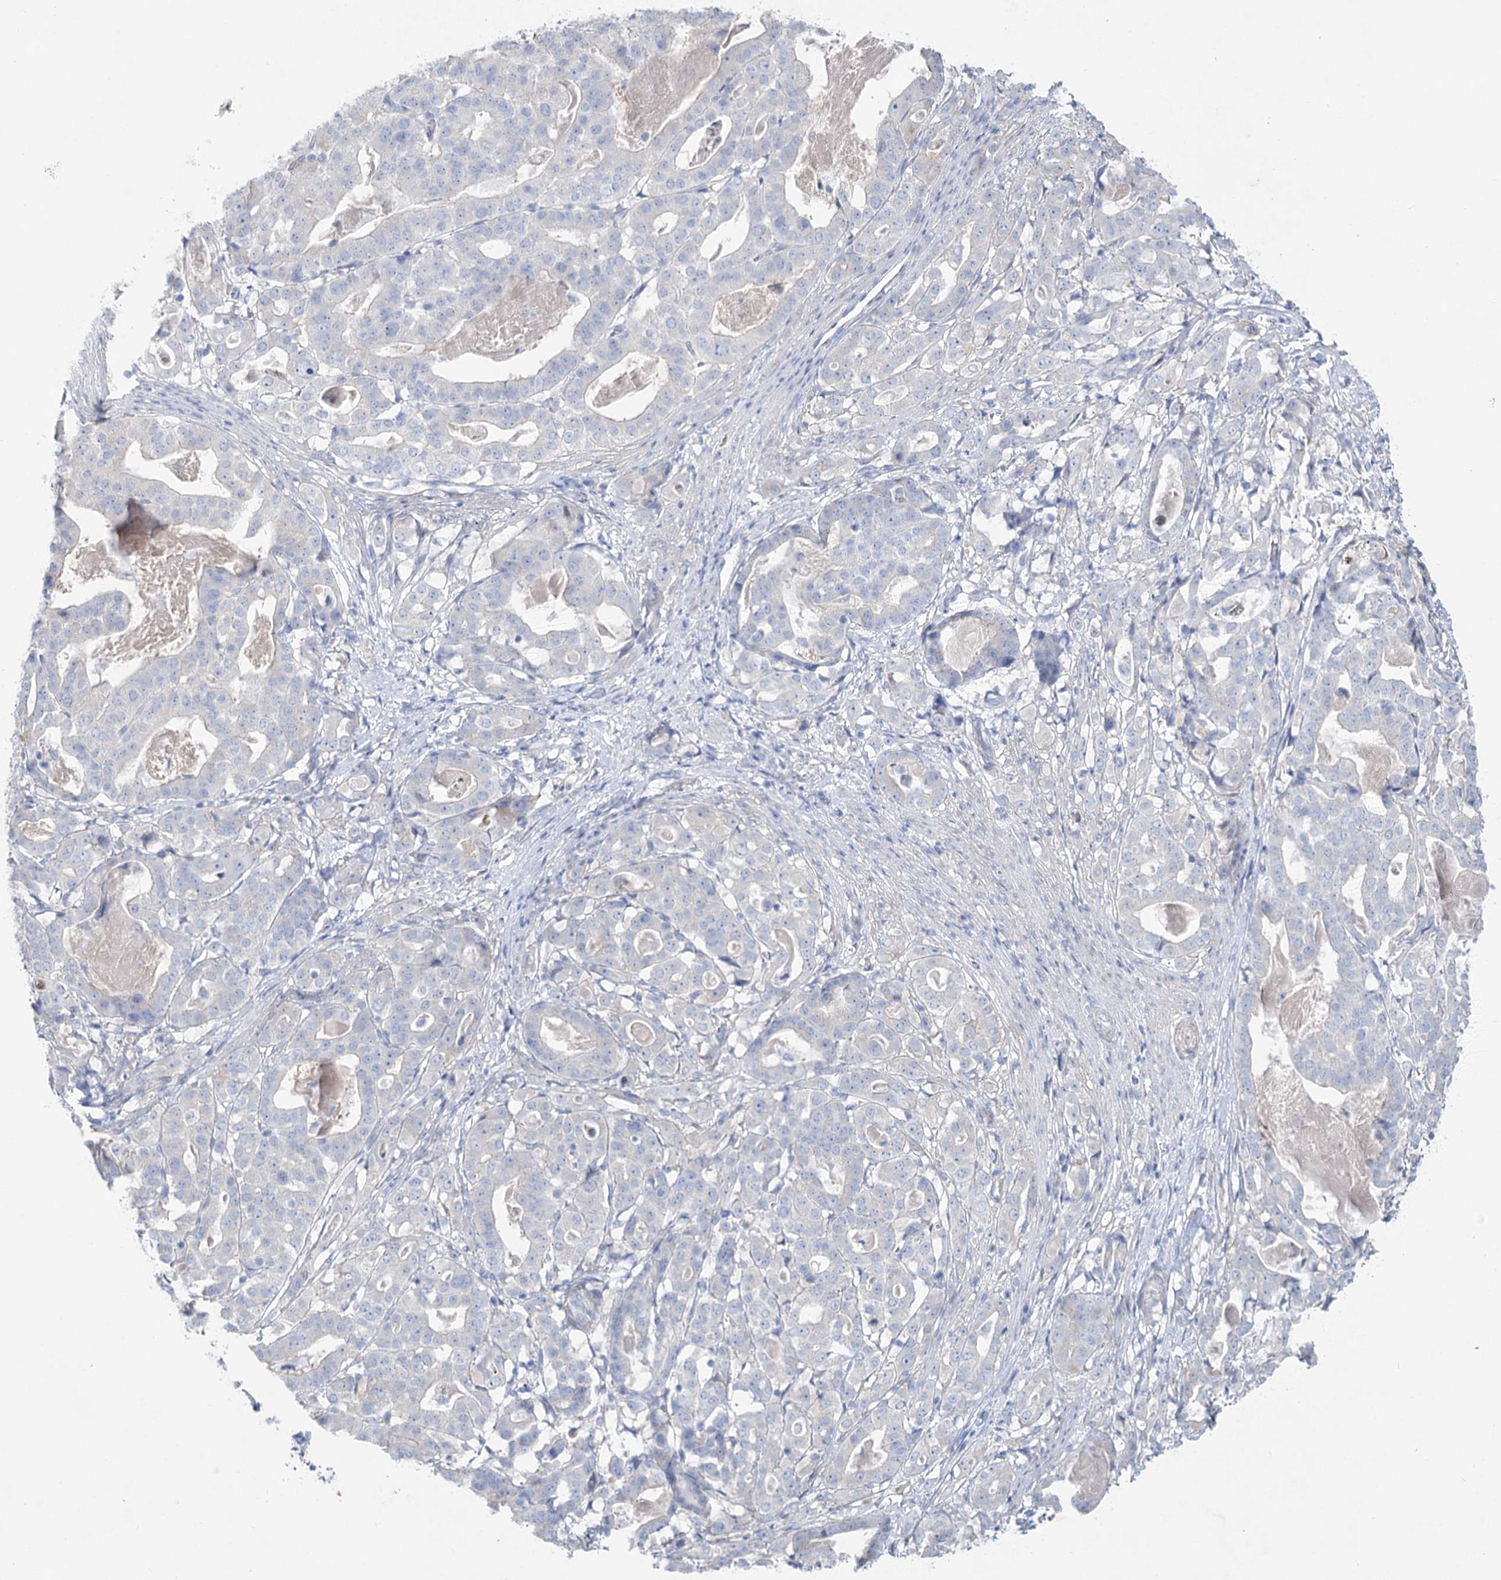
{"staining": {"intensity": "negative", "quantity": "none", "location": "none"}, "tissue": "stomach cancer", "cell_type": "Tumor cells", "image_type": "cancer", "snomed": [{"axis": "morphology", "description": "Adenocarcinoma, NOS"}, {"axis": "topography", "description": "Stomach"}], "caption": "This micrograph is of stomach adenocarcinoma stained with IHC to label a protein in brown with the nuclei are counter-stained blue. There is no expression in tumor cells.", "gene": "CCDC88A", "patient": {"sex": "male", "age": 48}}